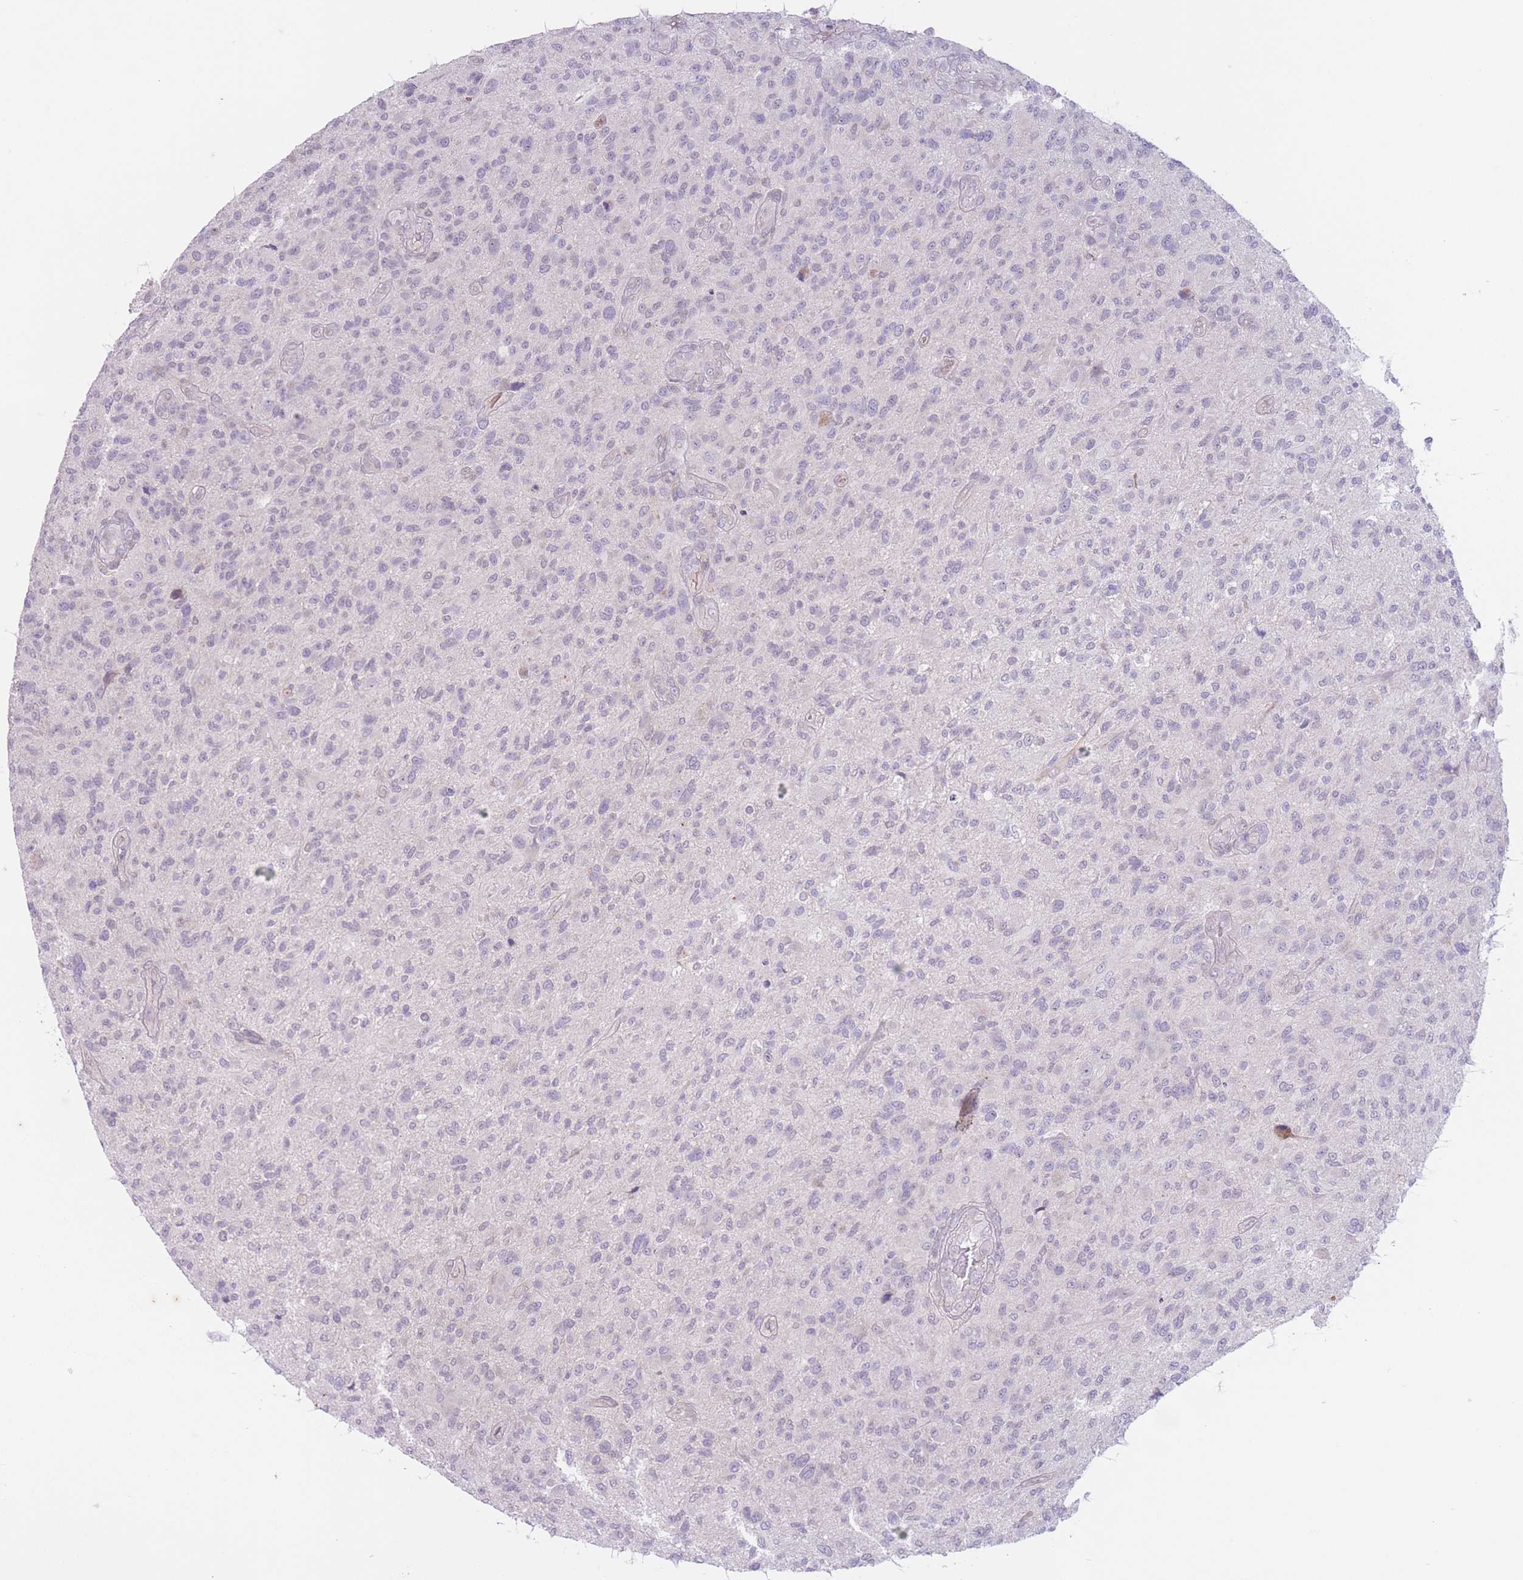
{"staining": {"intensity": "negative", "quantity": "none", "location": "none"}, "tissue": "glioma", "cell_type": "Tumor cells", "image_type": "cancer", "snomed": [{"axis": "morphology", "description": "Glioma, malignant, High grade"}, {"axis": "topography", "description": "Brain"}], "caption": "Tumor cells show no significant protein staining in glioma.", "gene": "ARPIN", "patient": {"sex": "male", "age": 47}}